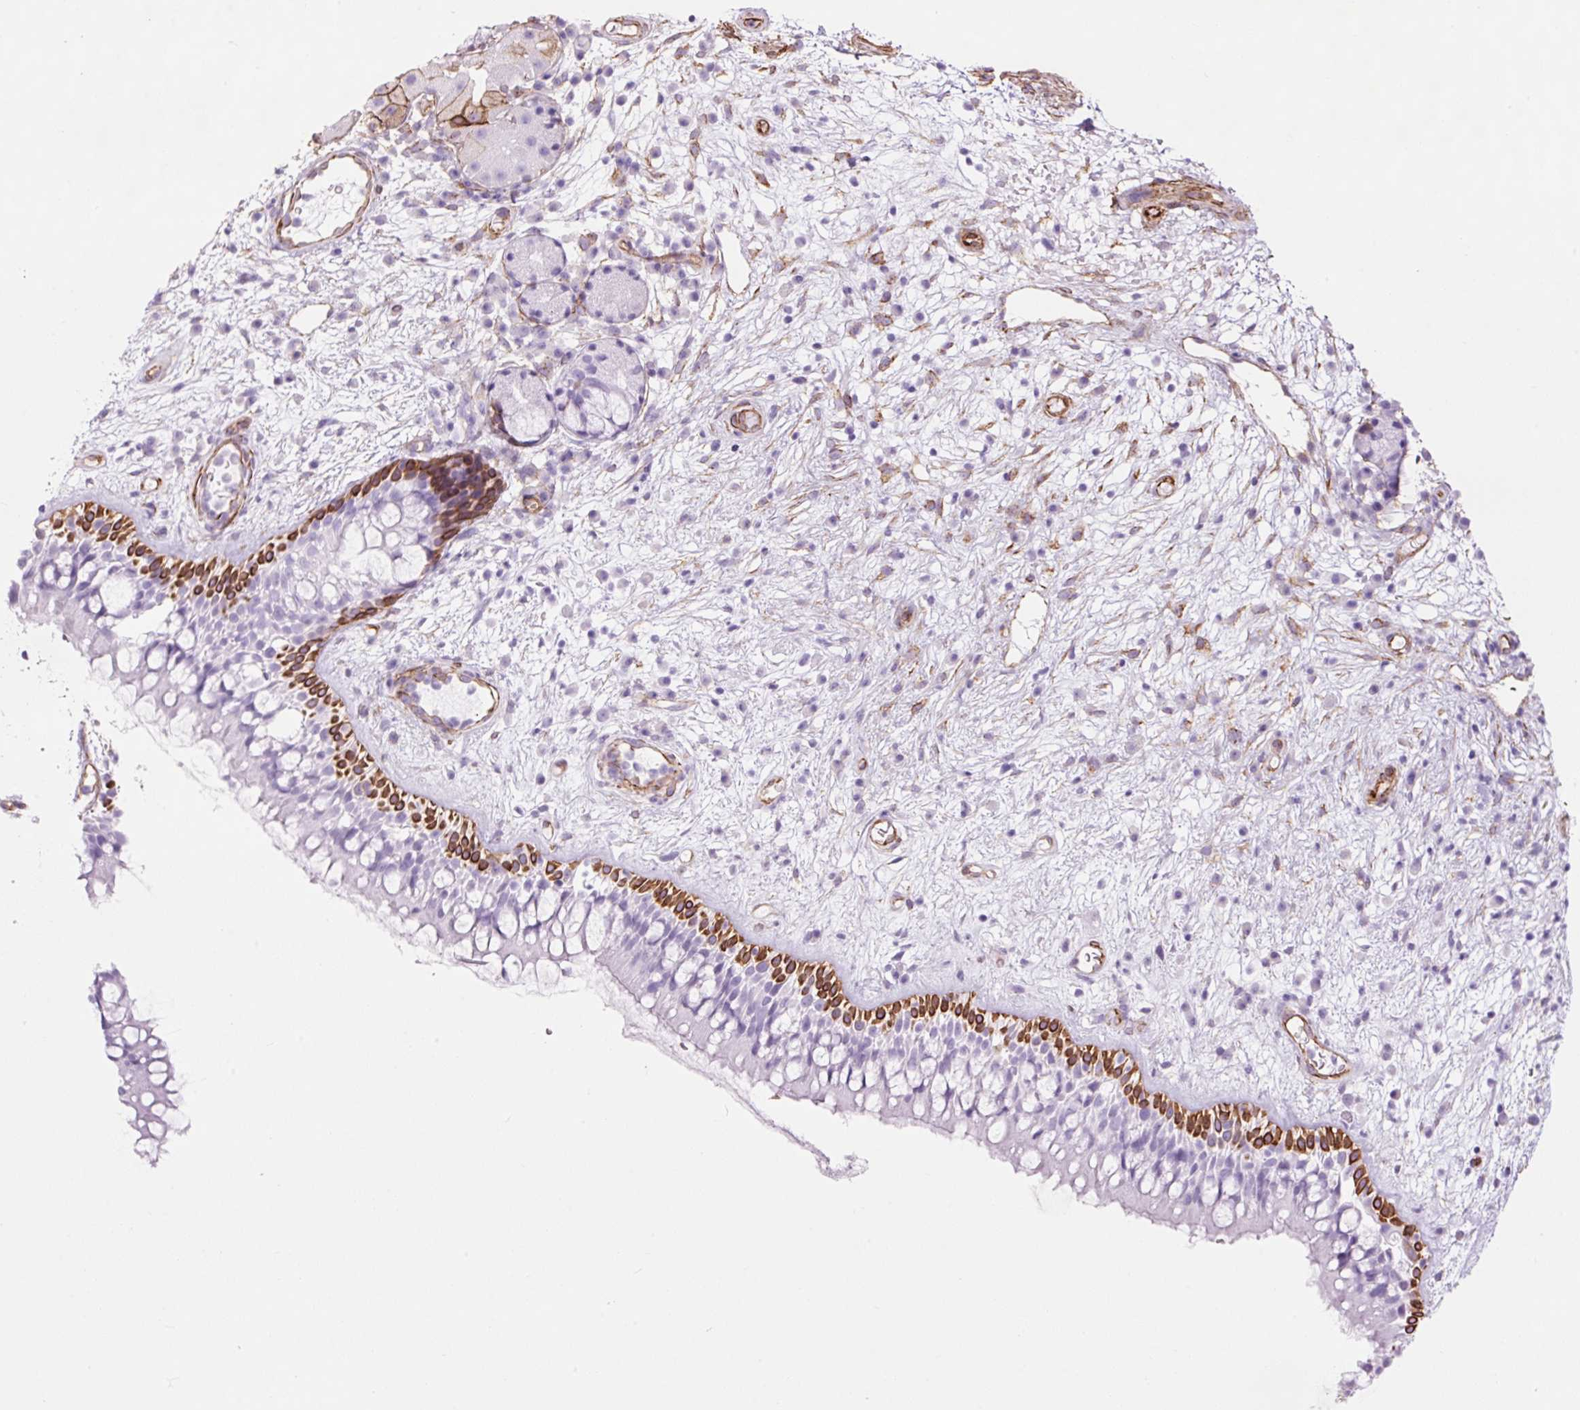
{"staining": {"intensity": "strong", "quantity": "<25%", "location": "cytoplasmic/membranous"}, "tissue": "nasopharynx", "cell_type": "Respiratory epithelial cells", "image_type": "normal", "snomed": [{"axis": "morphology", "description": "Normal tissue, NOS"}, {"axis": "morphology", "description": "Inflammation, NOS"}, {"axis": "topography", "description": "Nasopharynx"}], "caption": "The image shows immunohistochemical staining of benign nasopharynx. There is strong cytoplasmic/membranous positivity is present in approximately <25% of respiratory epithelial cells. (IHC, brightfield microscopy, high magnification).", "gene": "CAV1", "patient": {"sex": "male", "age": 54}}